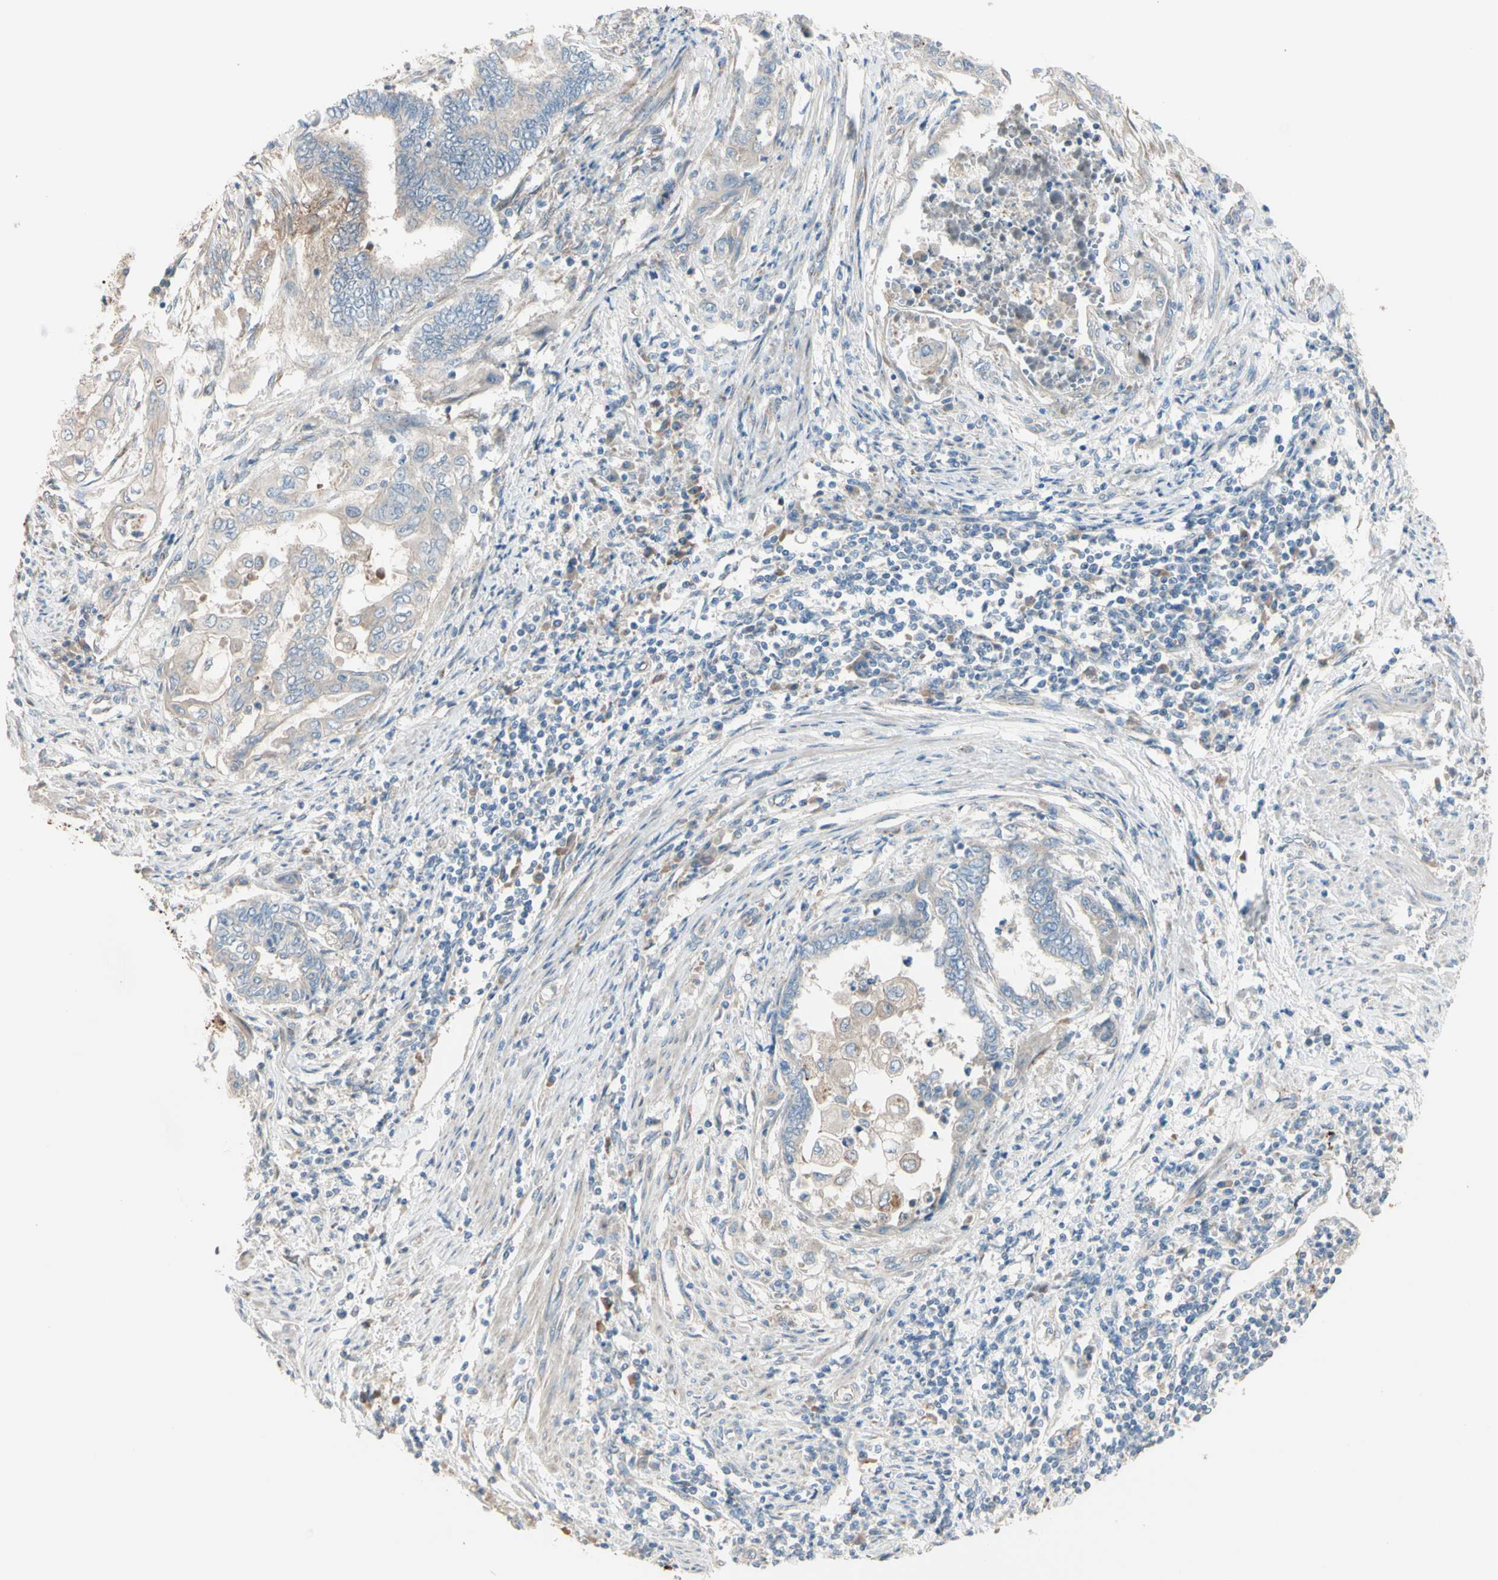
{"staining": {"intensity": "weak", "quantity": ">75%", "location": "cytoplasmic/membranous"}, "tissue": "endometrial cancer", "cell_type": "Tumor cells", "image_type": "cancer", "snomed": [{"axis": "morphology", "description": "Adenocarcinoma, NOS"}, {"axis": "topography", "description": "Uterus"}, {"axis": "topography", "description": "Endometrium"}], "caption": "Protein analysis of endometrial adenocarcinoma tissue exhibits weak cytoplasmic/membranous positivity in approximately >75% of tumor cells.", "gene": "EPHA3", "patient": {"sex": "female", "age": 70}}